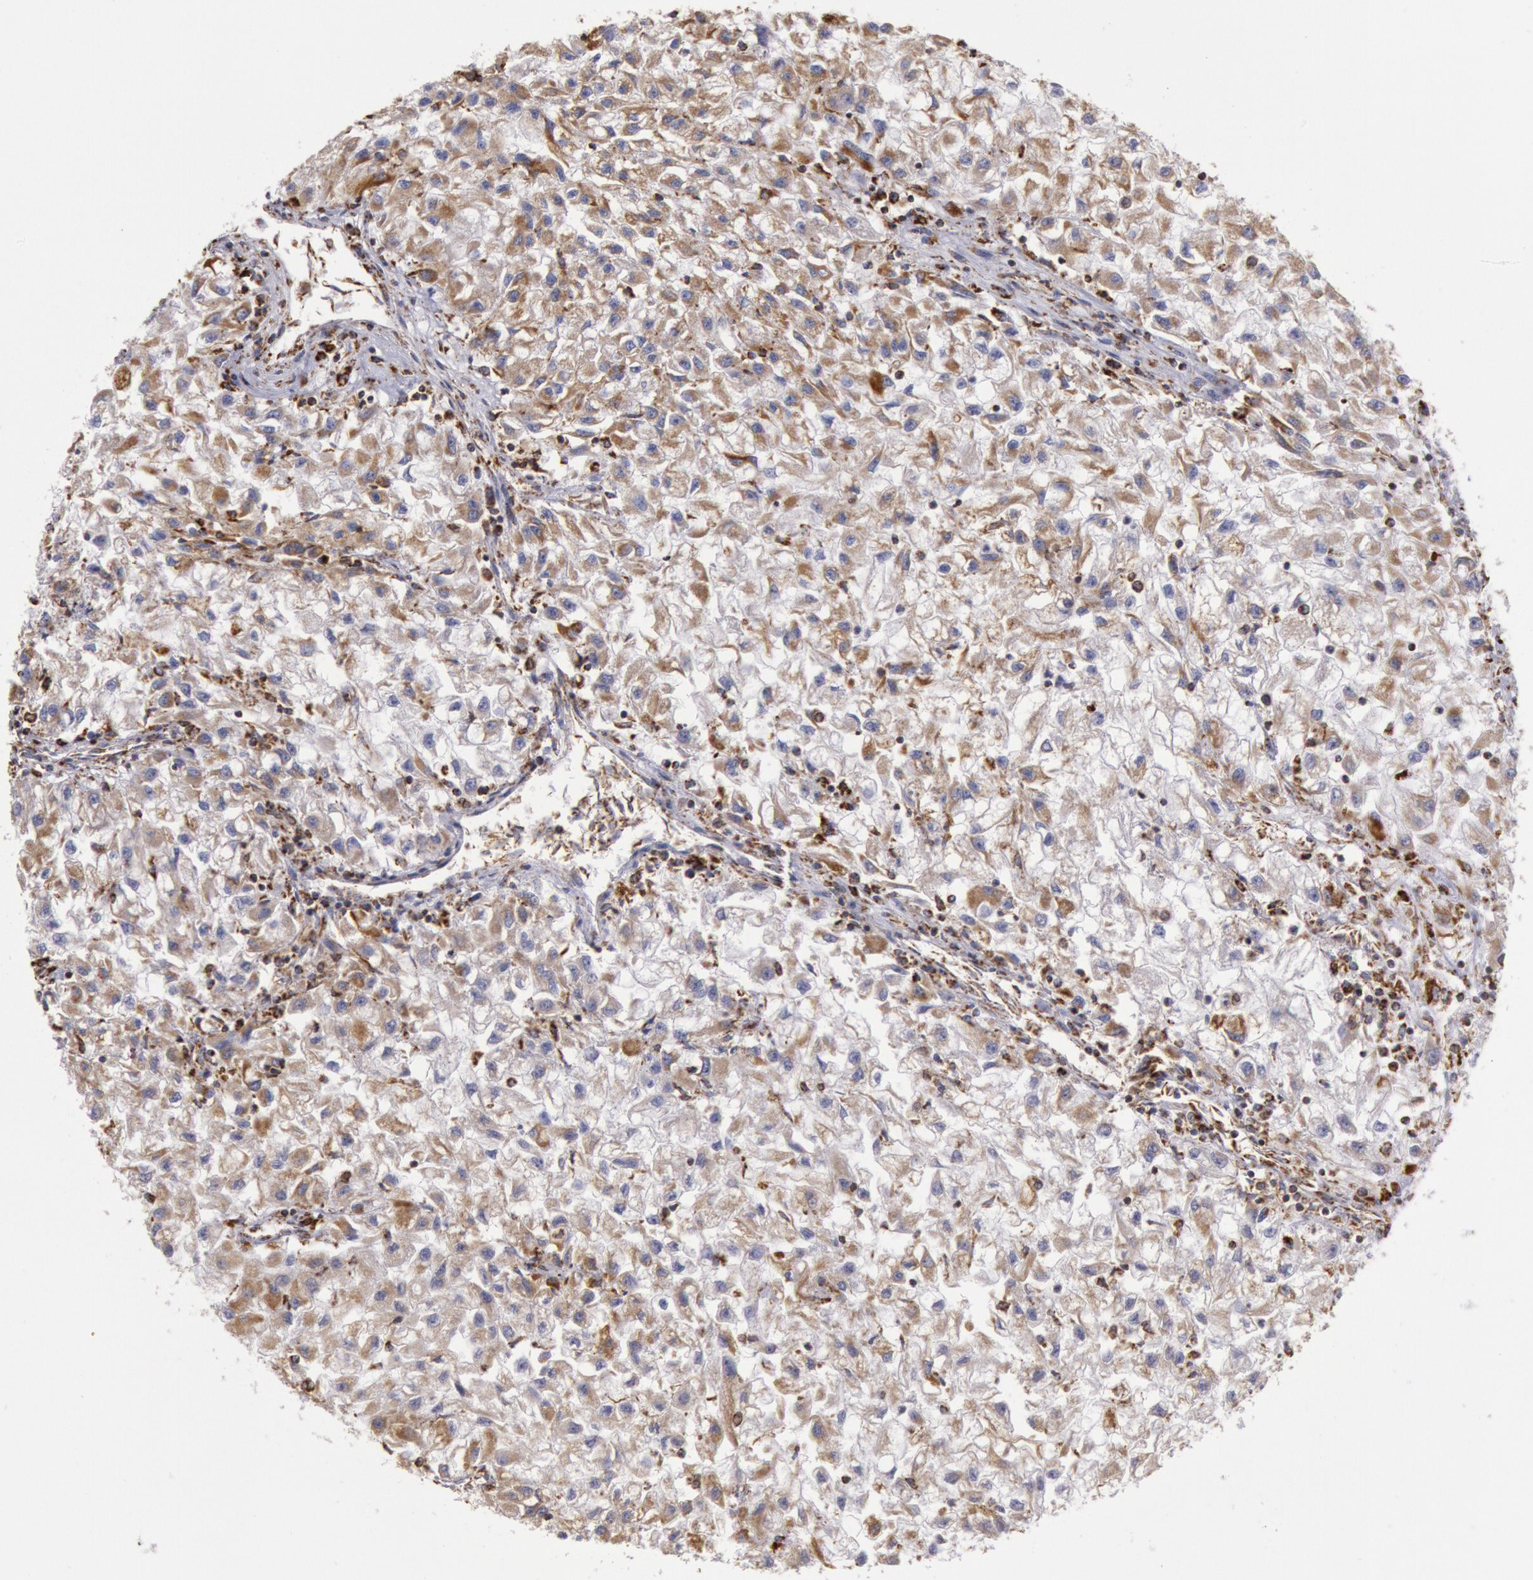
{"staining": {"intensity": "moderate", "quantity": "25%-75%", "location": "cytoplasmic/membranous"}, "tissue": "renal cancer", "cell_type": "Tumor cells", "image_type": "cancer", "snomed": [{"axis": "morphology", "description": "Adenocarcinoma, NOS"}, {"axis": "topography", "description": "Kidney"}], "caption": "Protein expression analysis of renal adenocarcinoma reveals moderate cytoplasmic/membranous expression in about 25%-75% of tumor cells.", "gene": "CYC1", "patient": {"sex": "male", "age": 59}}